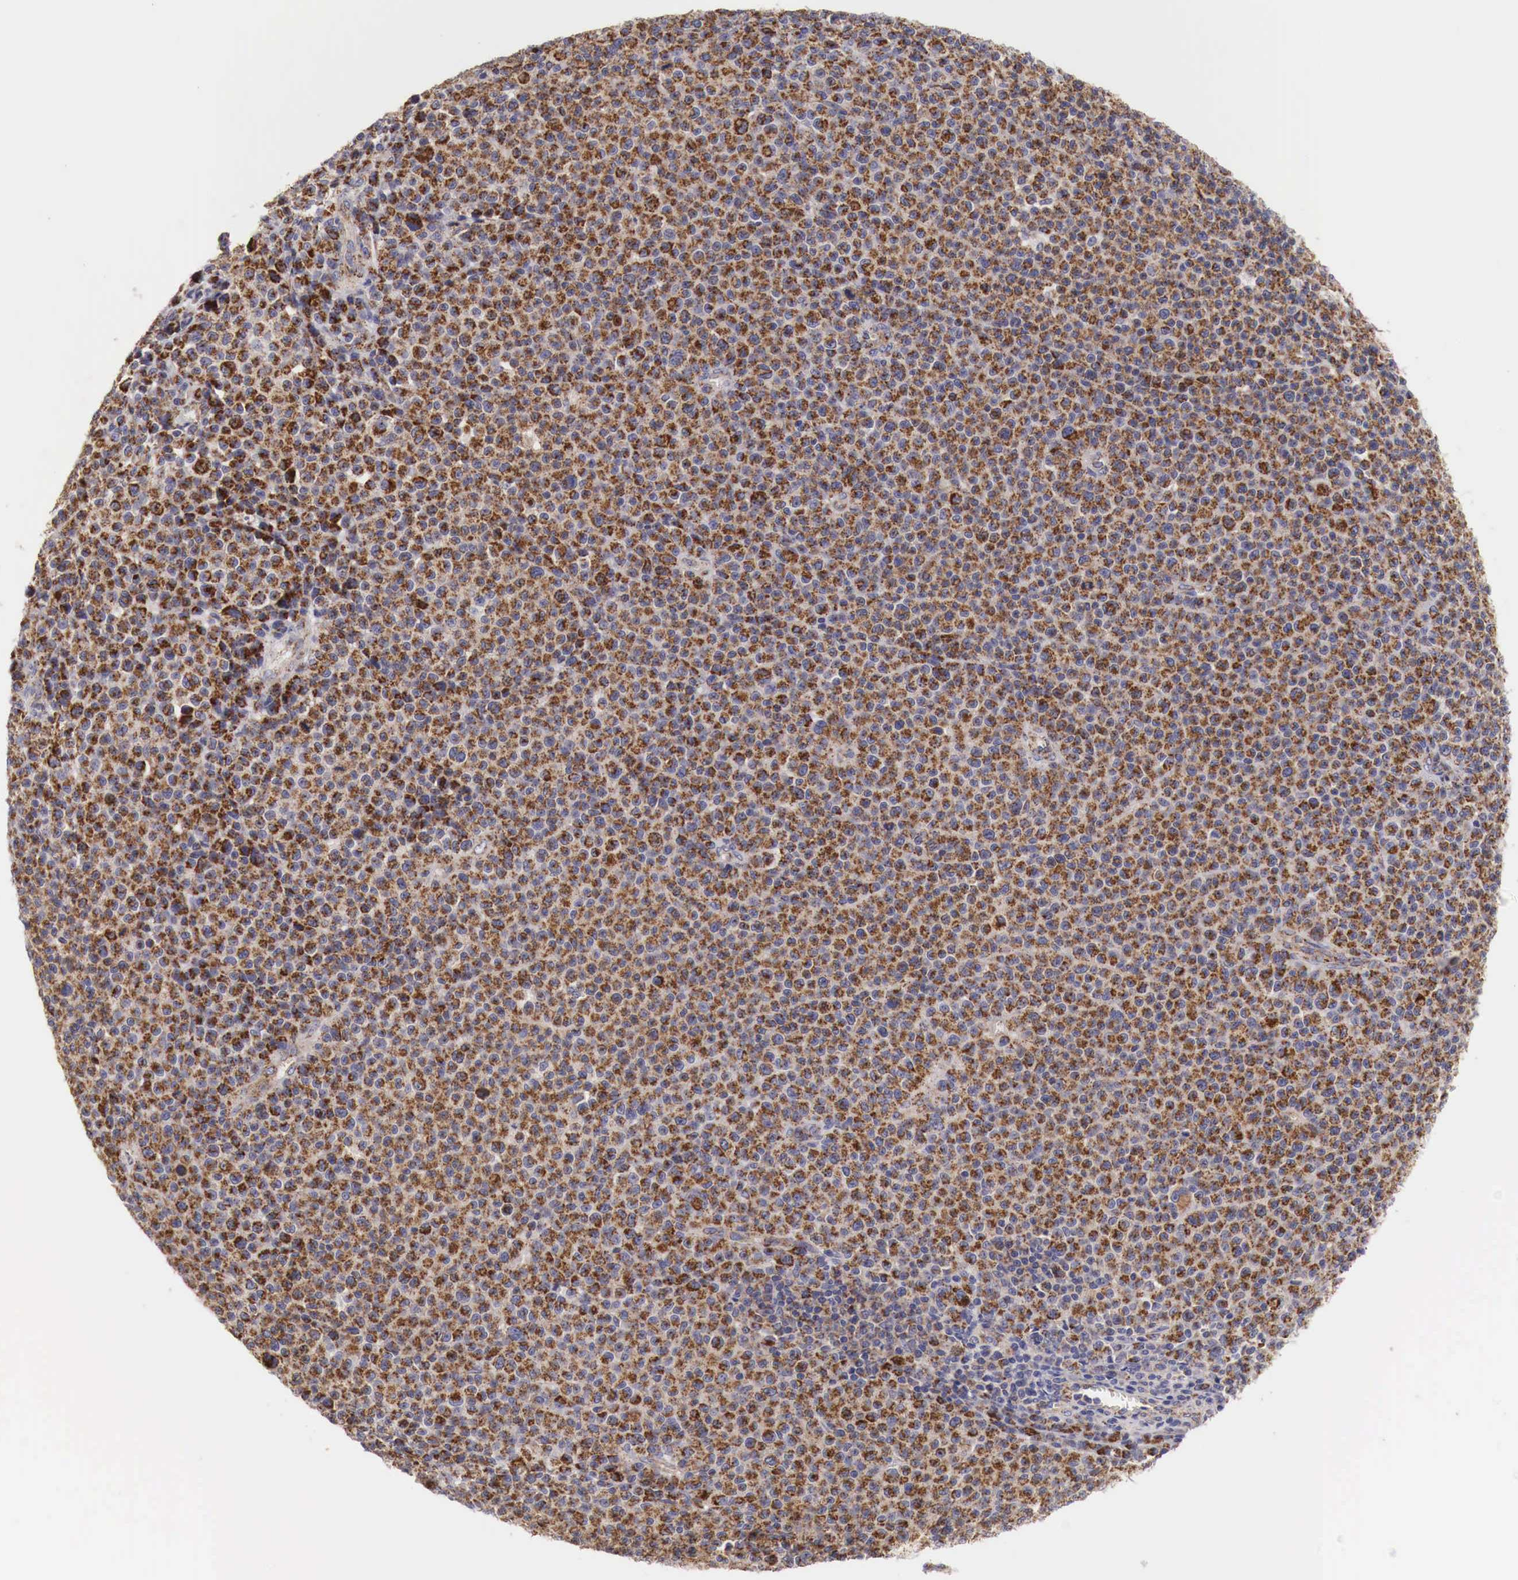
{"staining": {"intensity": "strong", "quantity": ">75%", "location": "cytoplasmic/membranous"}, "tissue": "melanoma", "cell_type": "Tumor cells", "image_type": "cancer", "snomed": [{"axis": "morphology", "description": "Malignant melanoma, Metastatic site"}, {"axis": "topography", "description": "Skin"}], "caption": "Immunohistochemistry image of neoplastic tissue: malignant melanoma (metastatic site) stained using IHC shows high levels of strong protein expression localized specifically in the cytoplasmic/membranous of tumor cells, appearing as a cytoplasmic/membranous brown color.", "gene": "XPNPEP3", "patient": {"sex": "male", "age": 32}}